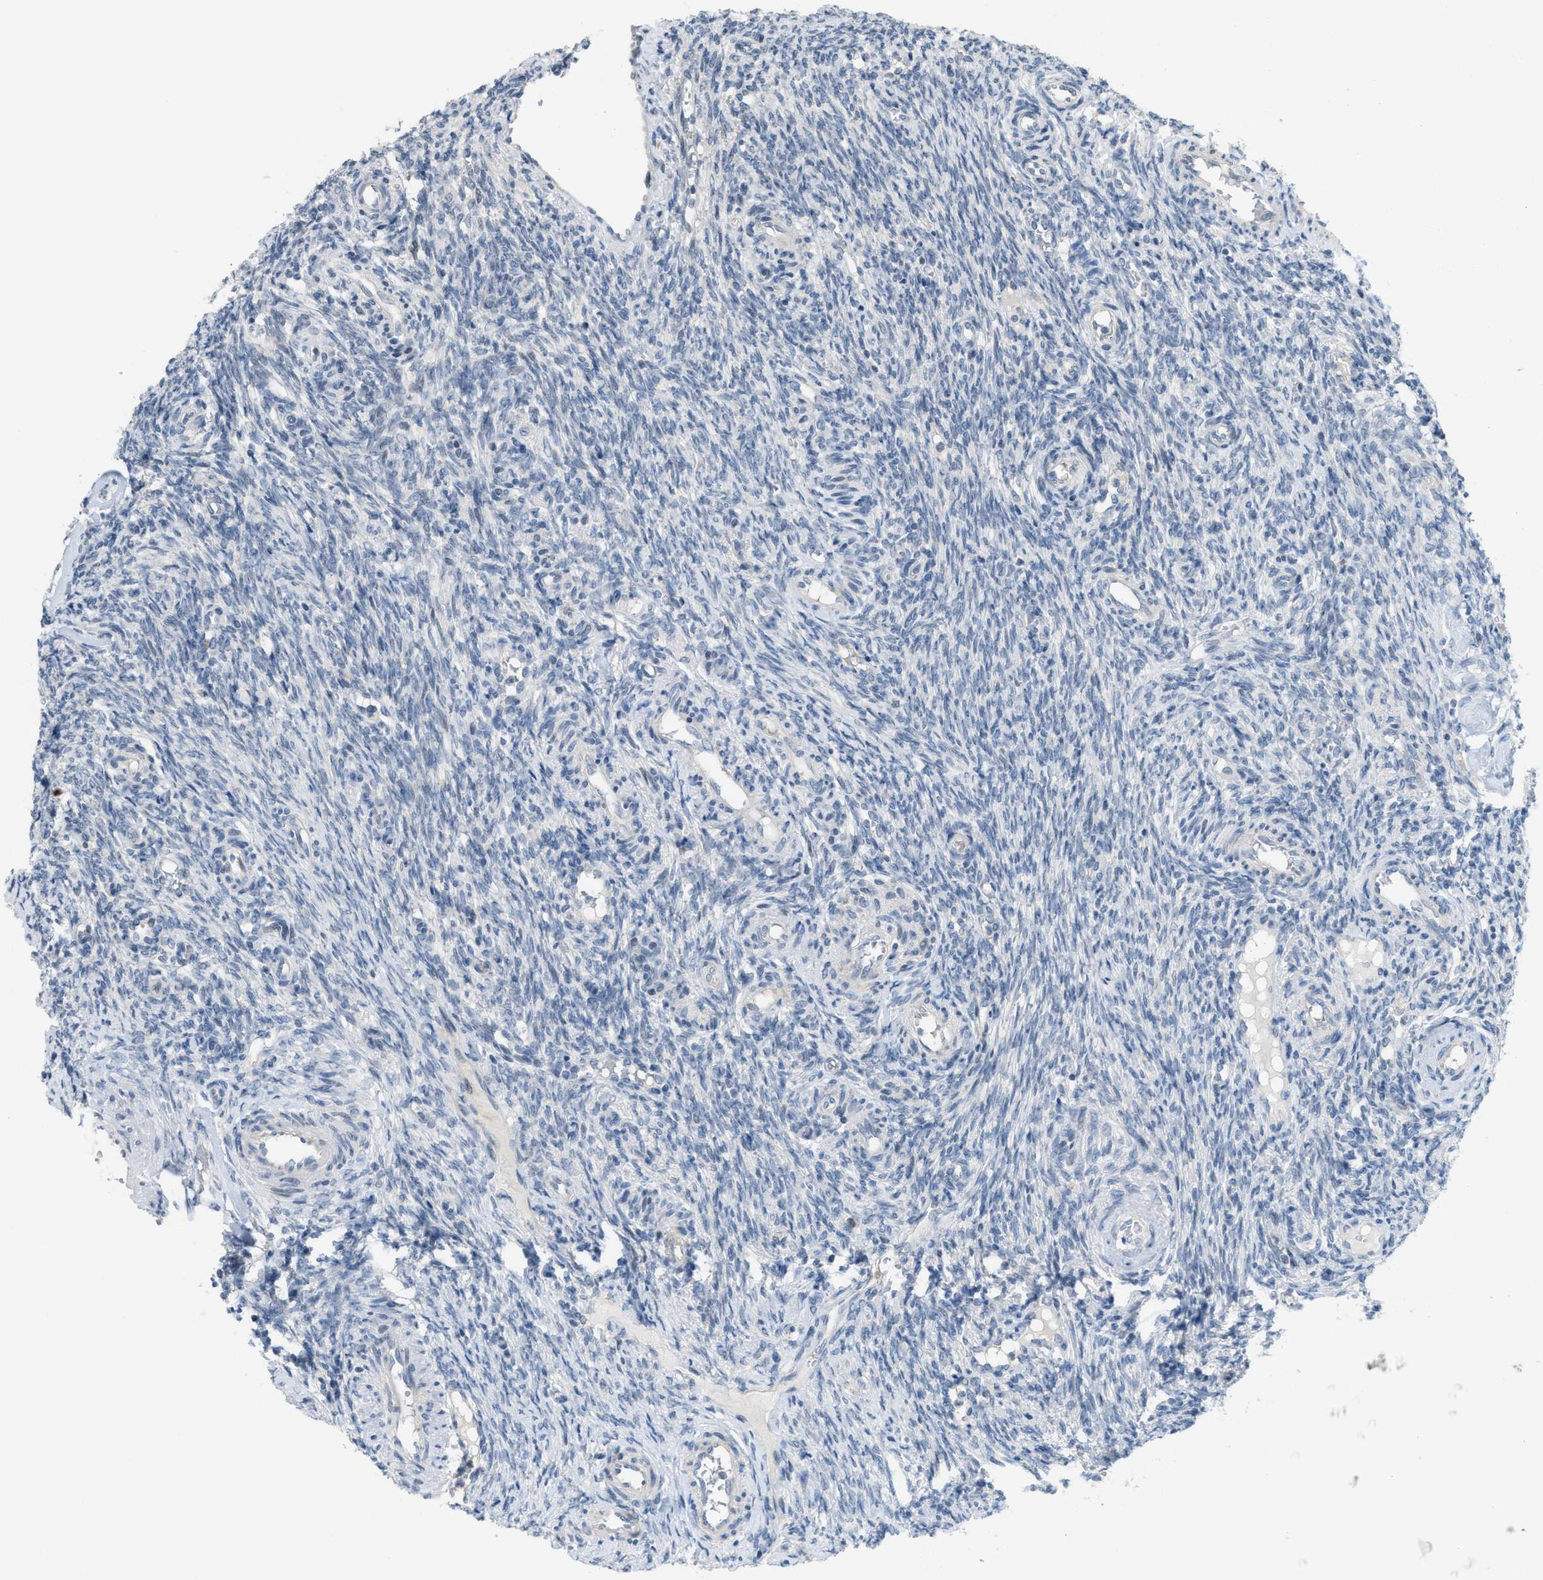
{"staining": {"intensity": "negative", "quantity": "none", "location": "none"}, "tissue": "ovary", "cell_type": "Ovarian stroma cells", "image_type": "normal", "snomed": [{"axis": "morphology", "description": "Normal tissue, NOS"}, {"axis": "topography", "description": "Ovary"}], "caption": "High magnification brightfield microscopy of unremarkable ovary stained with DAB (brown) and counterstained with hematoxylin (blue): ovarian stroma cells show no significant expression. (DAB (3,3'-diaminobenzidine) IHC visualized using brightfield microscopy, high magnification).", "gene": "TXNDC2", "patient": {"sex": "female", "age": 41}}